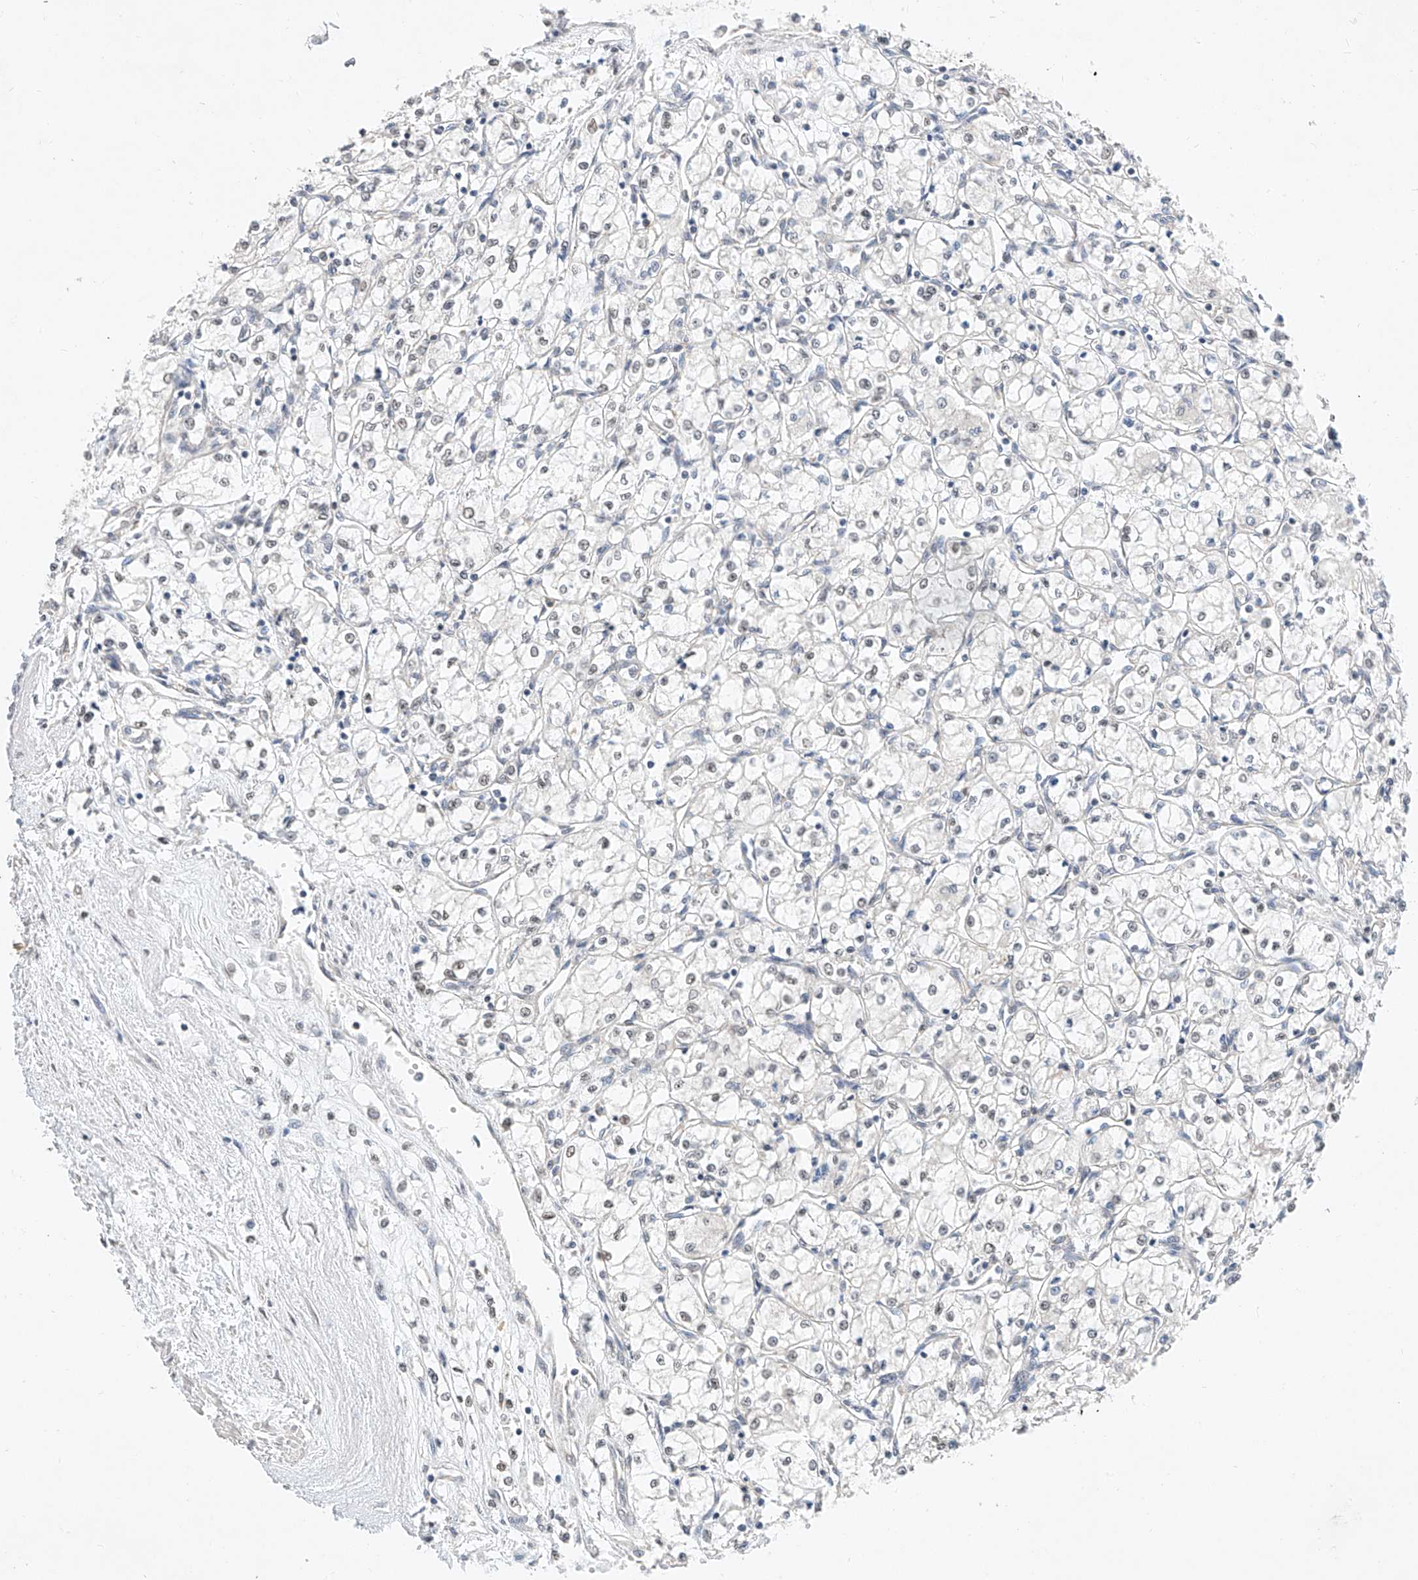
{"staining": {"intensity": "negative", "quantity": "none", "location": "none"}, "tissue": "renal cancer", "cell_type": "Tumor cells", "image_type": "cancer", "snomed": [{"axis": "morphology", "description": "Adenocarcinoma, NOS"}, {"axis": "topography", "description": "Kidney"}], "caption": "The image shows no staining of tumor cells in adenocarcinoma (renal).", "gene": "KCNJ1", "patient": {"sex": "male", "age": 59}}